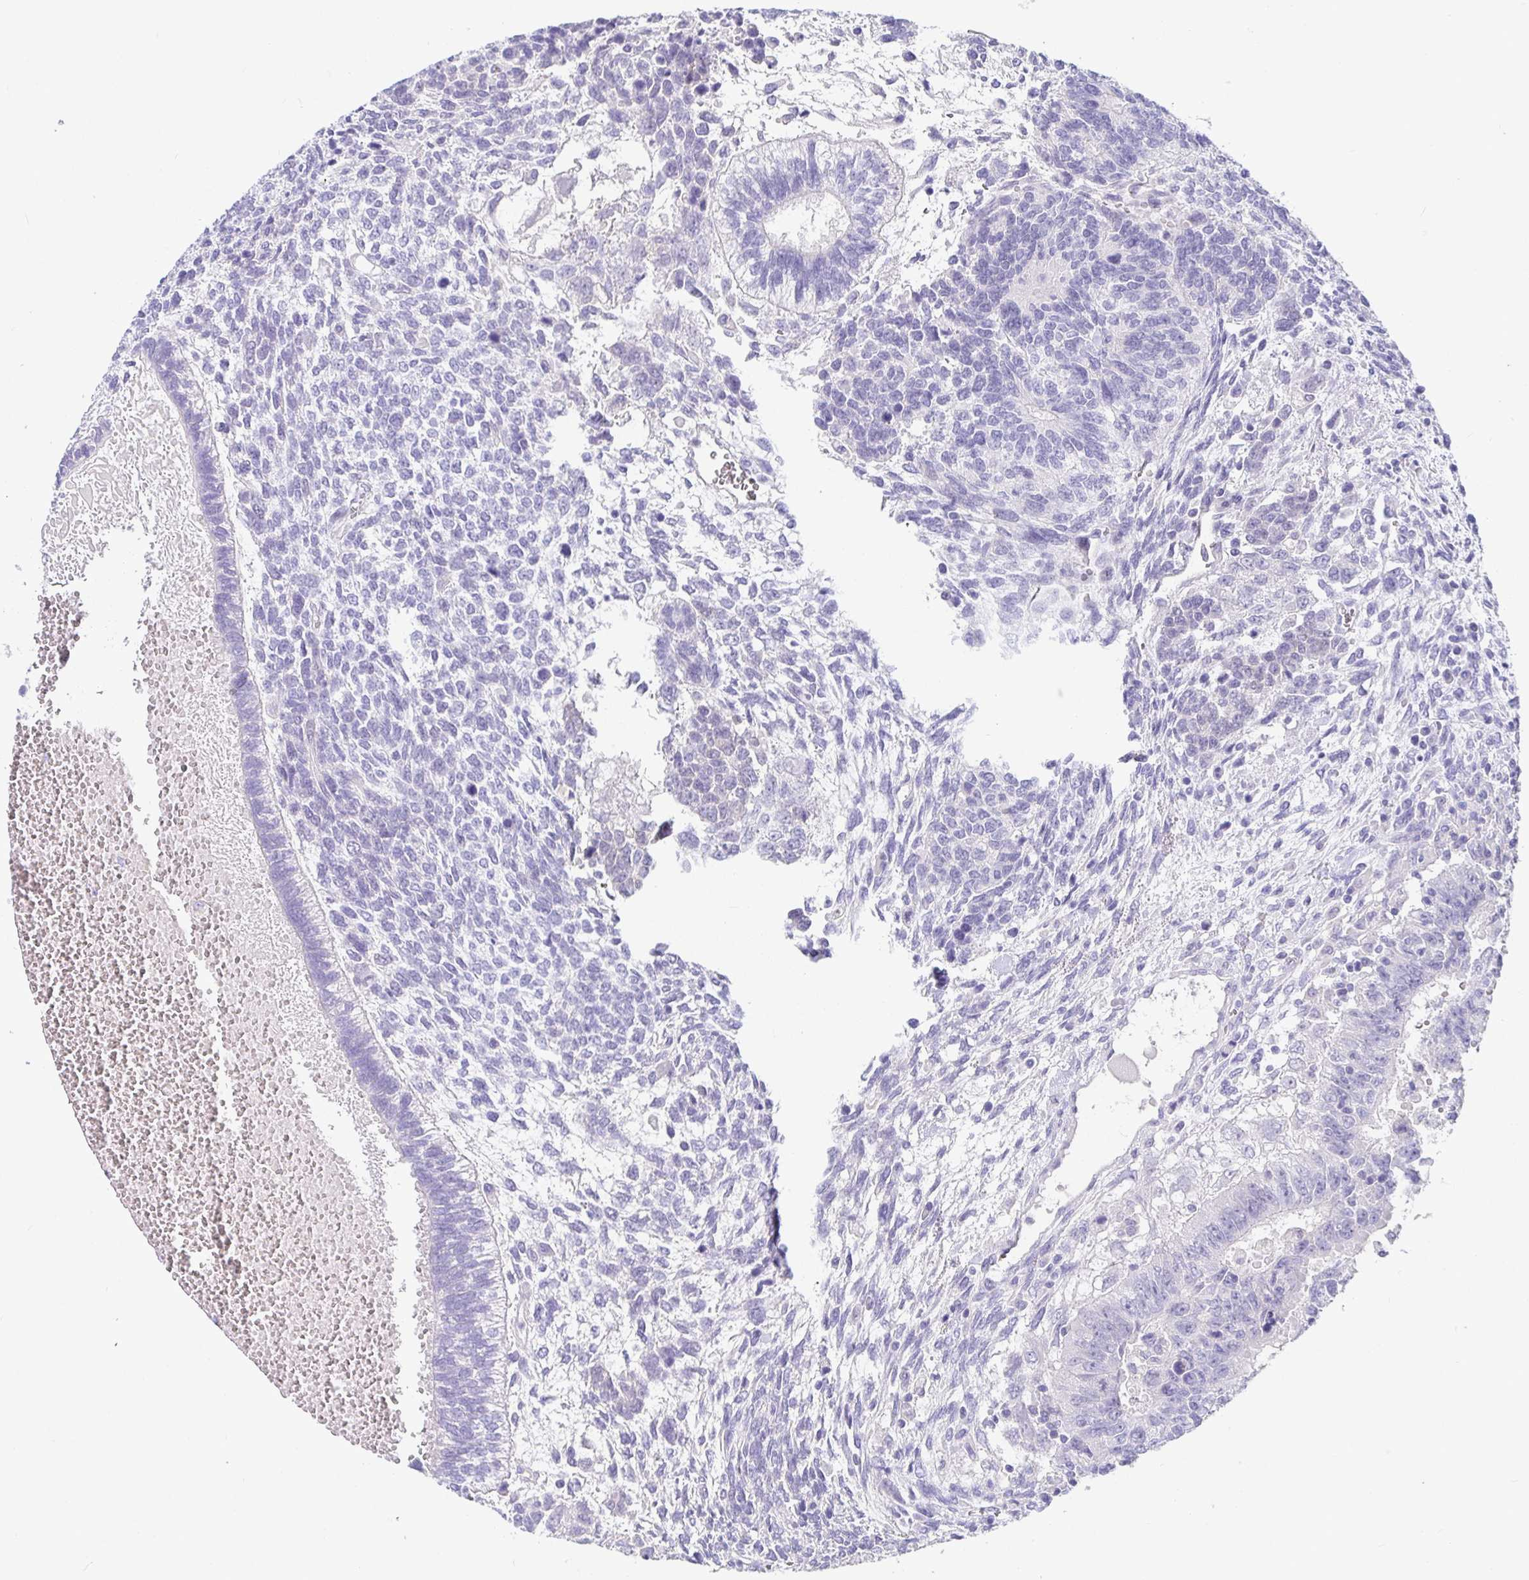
{"staining": {"intensity": "negative", "quantity": "none", "location": "none"}, "tissue": "testis cancer", "cell_type": "Tumor cells", "image_type": "cancer", "snomed": [{"axis": "morphology", "description": "Normal tissue, NOS"}, {"axis": "morphology", "description": "Carcinoma, Embryonal, NOS"}, {"axis": "topography", "description": "Testis"}, {"axis": "topography", "description": "Epididymis"}], "caption": "Immunohistochemistry image of human testis embryonal carcinoma stained for a protein (brown), which shows no positivity in tumor cells. (Stains: DAB immunohistochemistry with hematoxylin counter stain, Microscopy: brightfield microscopy at high magnification).", "gene": "TMEM241", "patient": {"sex": "male", "age": 23}}